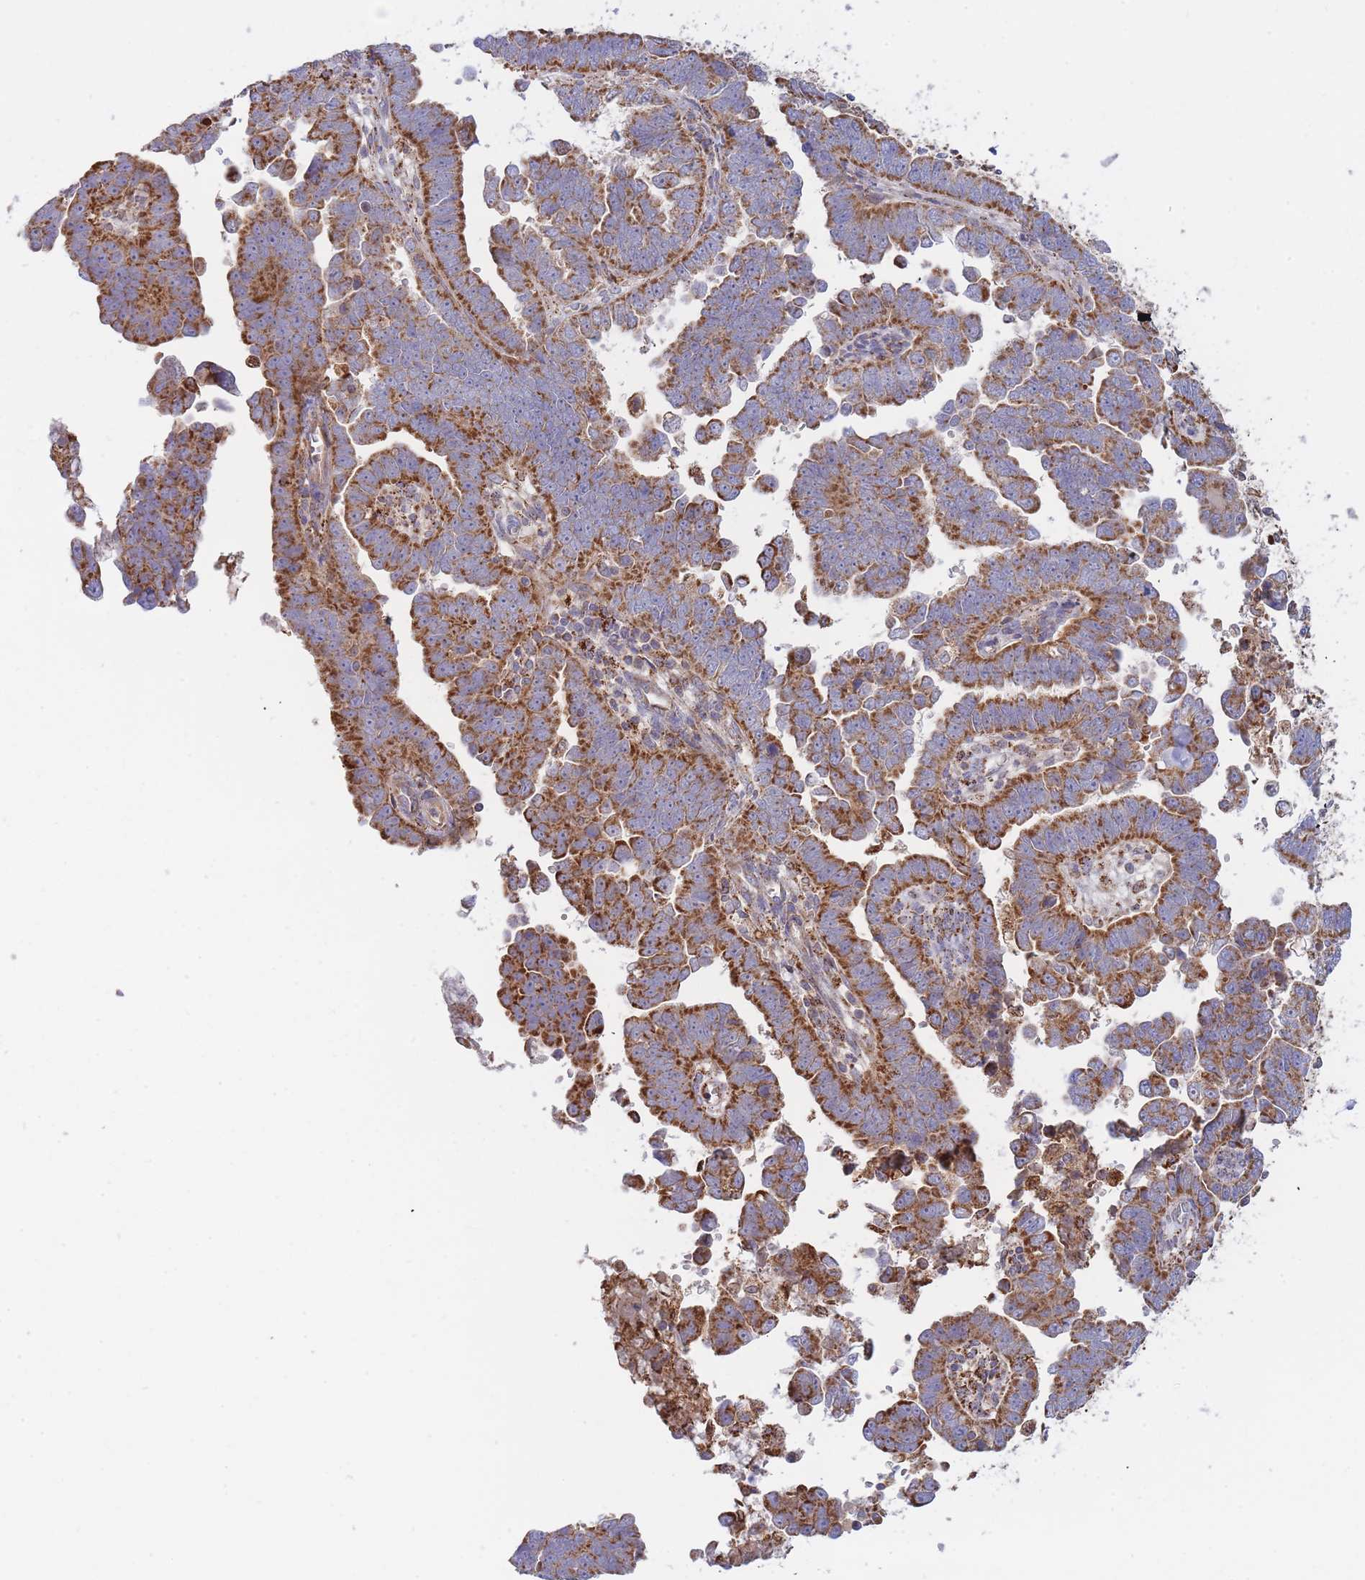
{"staining": {"intensity": "strong", "quantity": ">75%", "location": "cytoplasmic/membranous"}, "tissue": "endometrial cancer", "cell_type": "Tumor cells", "image_type": "cancer", "snomed": [{"axis": "morphology", "description": "Adenocarcinoma, NOS"}, {"axis": "topography", "description": "Endometrium"}], "caption": "Tumor cells demonstrate high levels of strong cytoplasmic/membranous staining in about >75% of cells in human endometrial adenocarcinoma. Nuclei are stained in blue.", "gene": "MRPL17", "patient": {"sex": "female", "age": 75}}